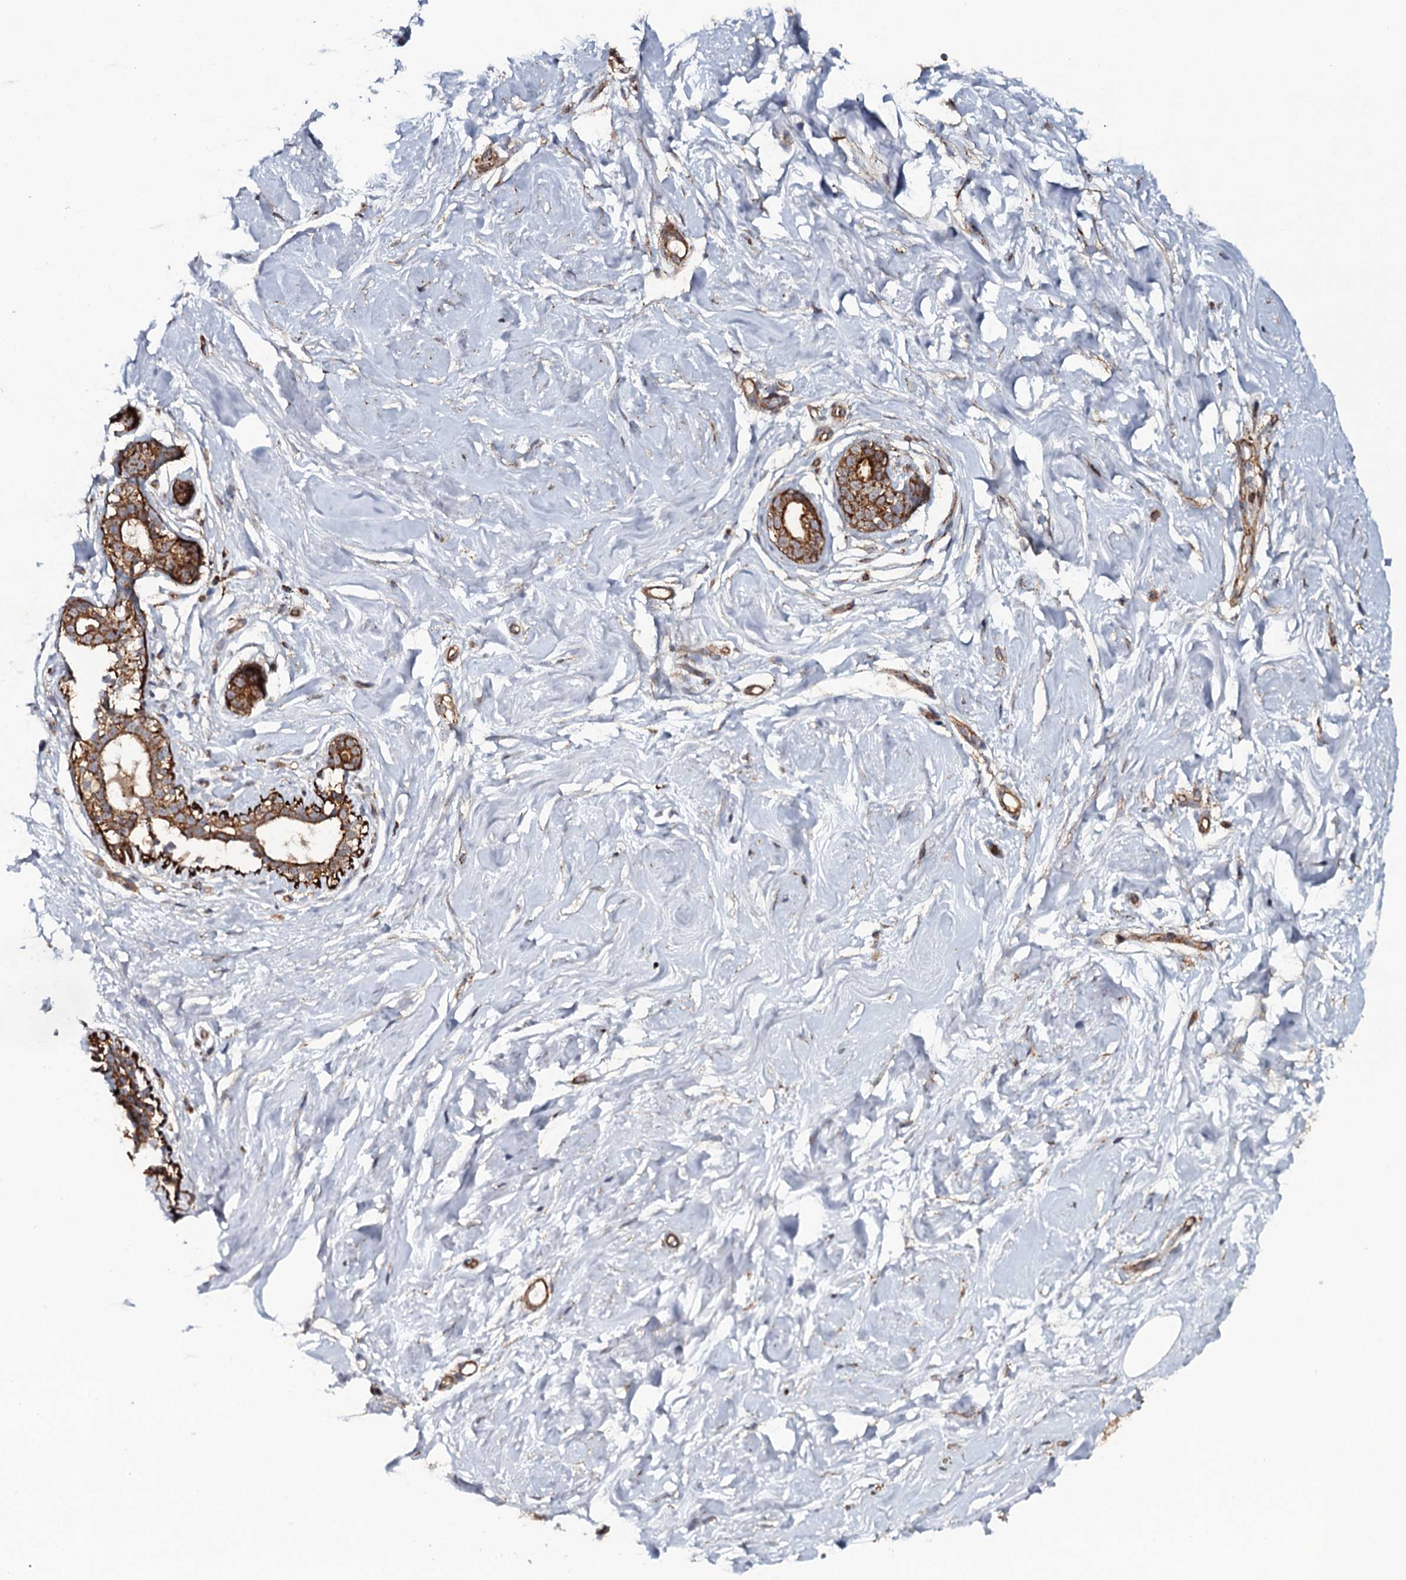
{"staining": {"intensity": "negative", "quantity": "none", "location": "none"}, "tissue": "breast", "cell_type": "Adipocytes", "image_type": "normal", "snomed": [{"axis": "morphology", "description": "Normal tissue, NOS"}, {"axis": "morphology", "description": "Adenoma, NOS"}, {"axis": "topography", "description": "Breast"}], "caption": "DAB immunohistochemical staining of normal breast exhibits no significant expression in adipocytes.", "gene": "VWA8", "patient": {"sex": "female", "age": 23}}